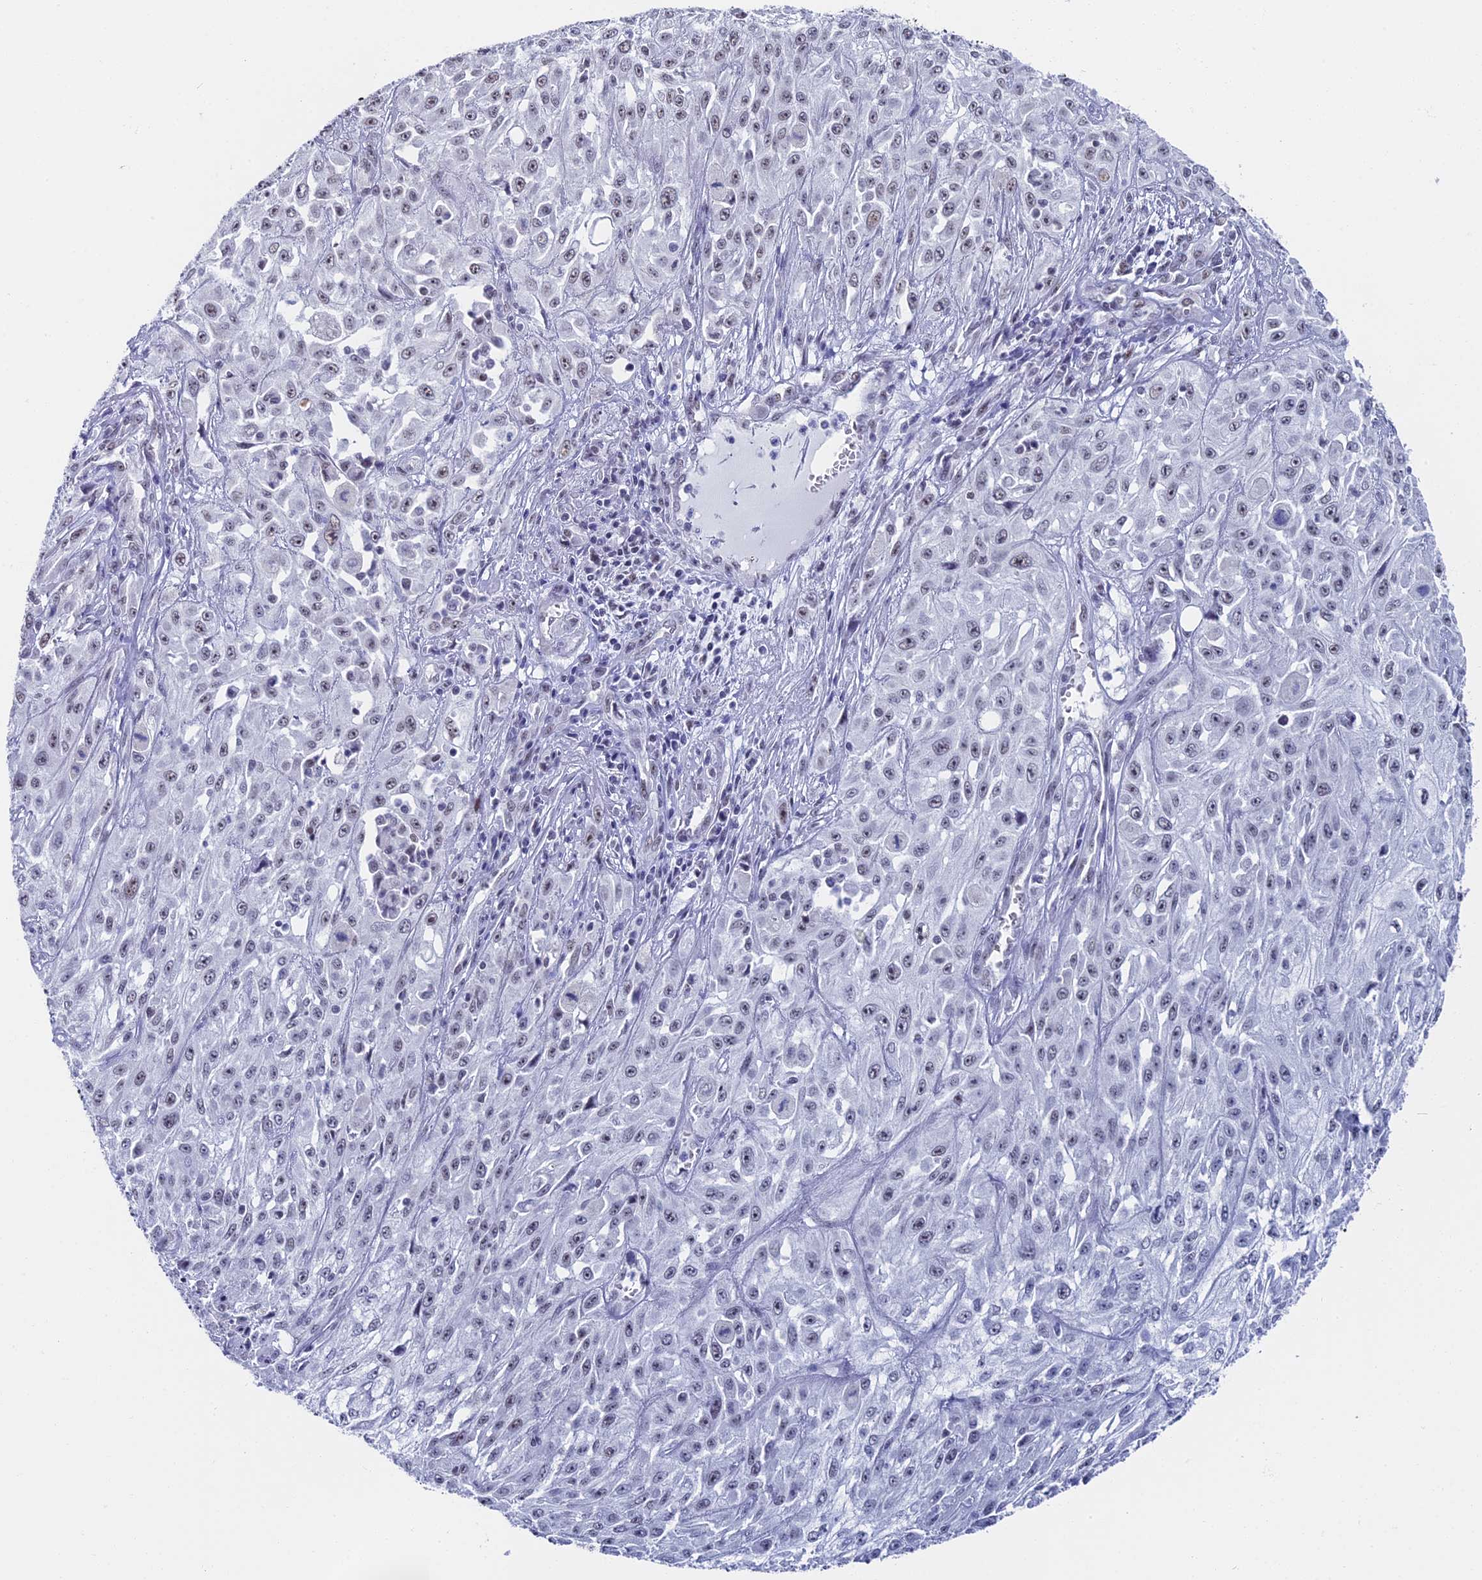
{"staining": {"intensity": "negative", "quantity": "none", "location": "none"}, "tissue": "skin cancer", "cell_type": "Tumor cells", "image_type": "cancer", "snomed": [{"axis": "morphology", "description": "Squamous cell carcinoma, NOS"}, {"axis": "morphology", "description": "Squamous cell carcinoma, metastatic, NOS"}, {"axis": "topography", "description": "Skin"}, {"axis": "topography", "description": "Lymph node"}], "caption": "There is no significant expression in tumor cells of metastatic squamous cell carcinoma (skin).", "gene": "CD2BP2", "patient": {"sex": "male", "age": 75}}